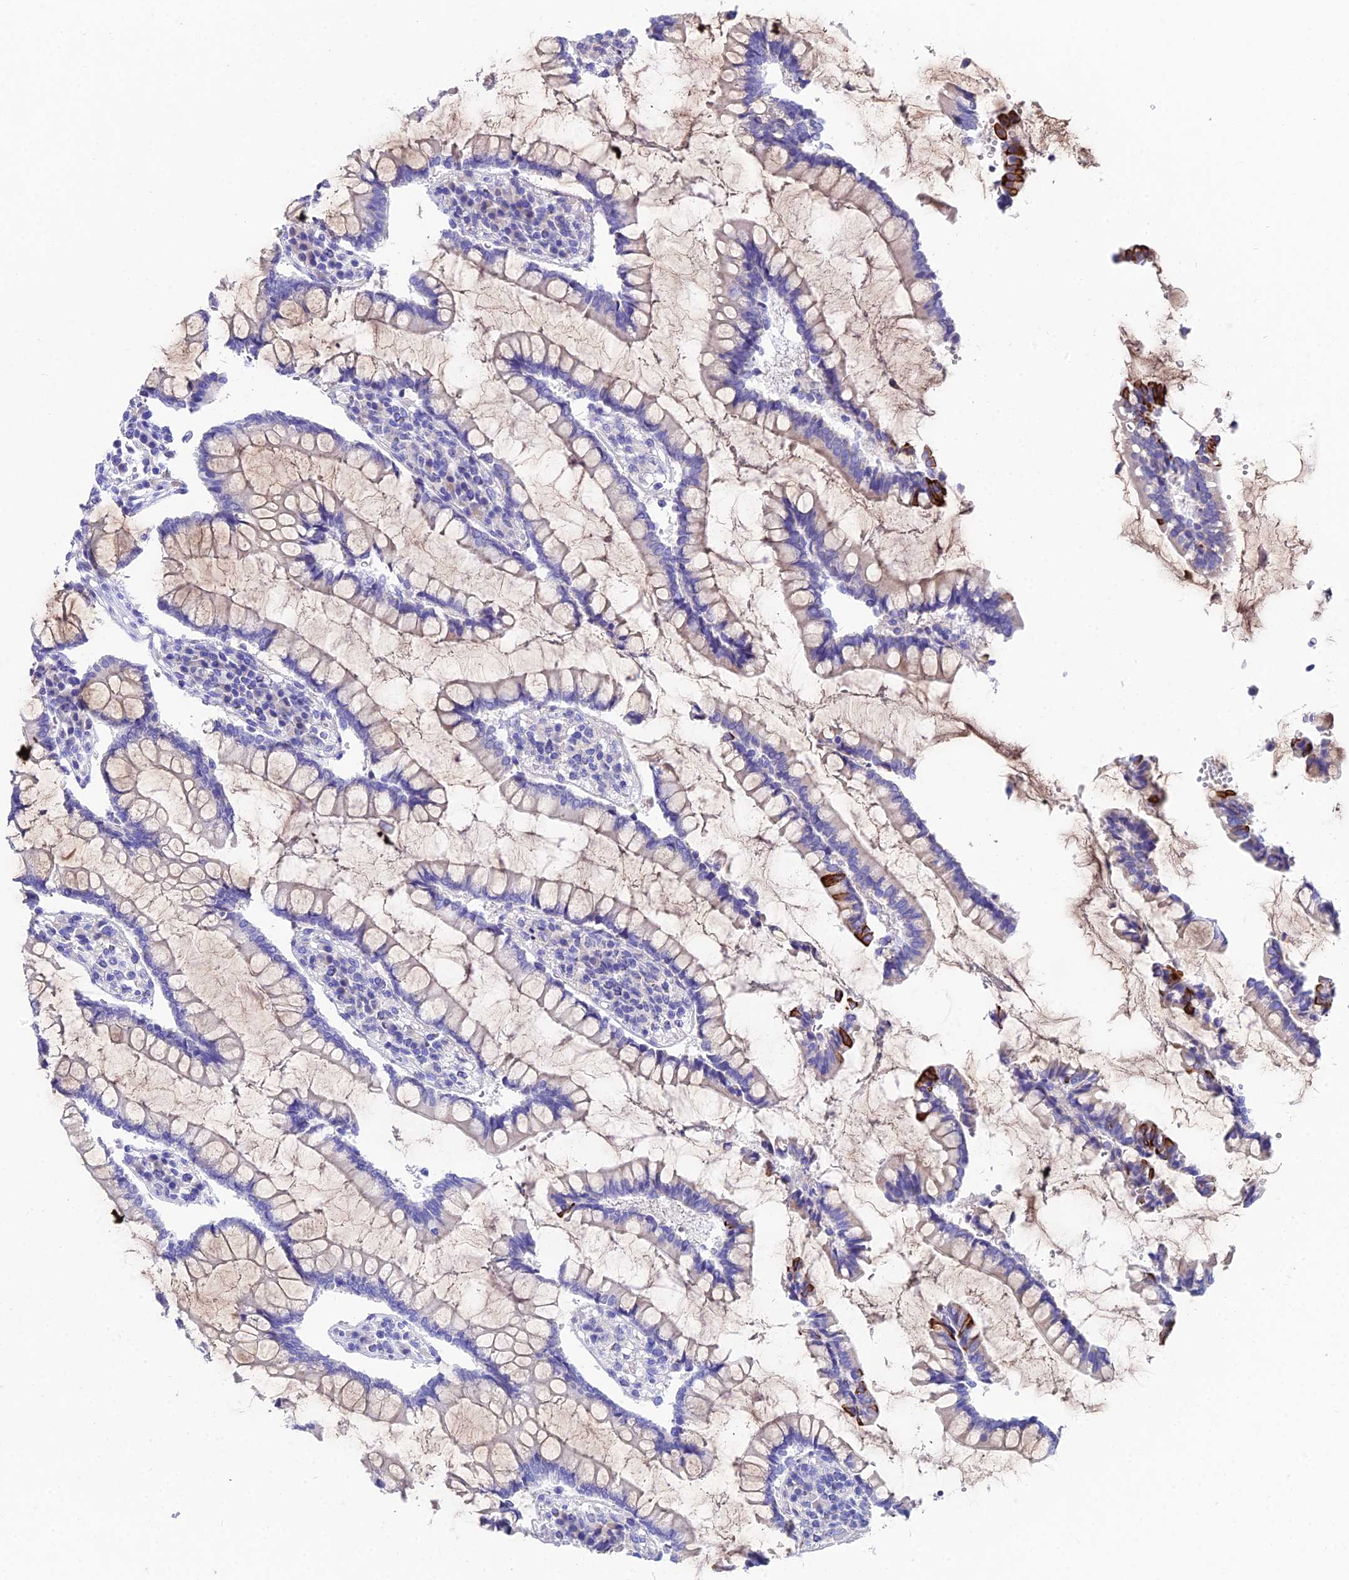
{"staining": {"intensity": "negative", "quantity": "none", "location": "none"}, "tissue": "colon", "cell_type": "Endothelial cells", "image_type": "normal", "snomed": [{"axis": "morphology", "description": "Normal tissue, NOS"}, {"axis": "topography", "description": "Colon"}], "caption": "Immunohistochemistry (IHC) micrograph of normal colon stained for a protein (brown), which demonstrates no positivity in endothelial cells. The staining is performed using DAB brown chromogen with nuclei counter-stained in using hematoxylin.", "gene": "CEP41", "patient": {"sex": "female", "age": 79}}